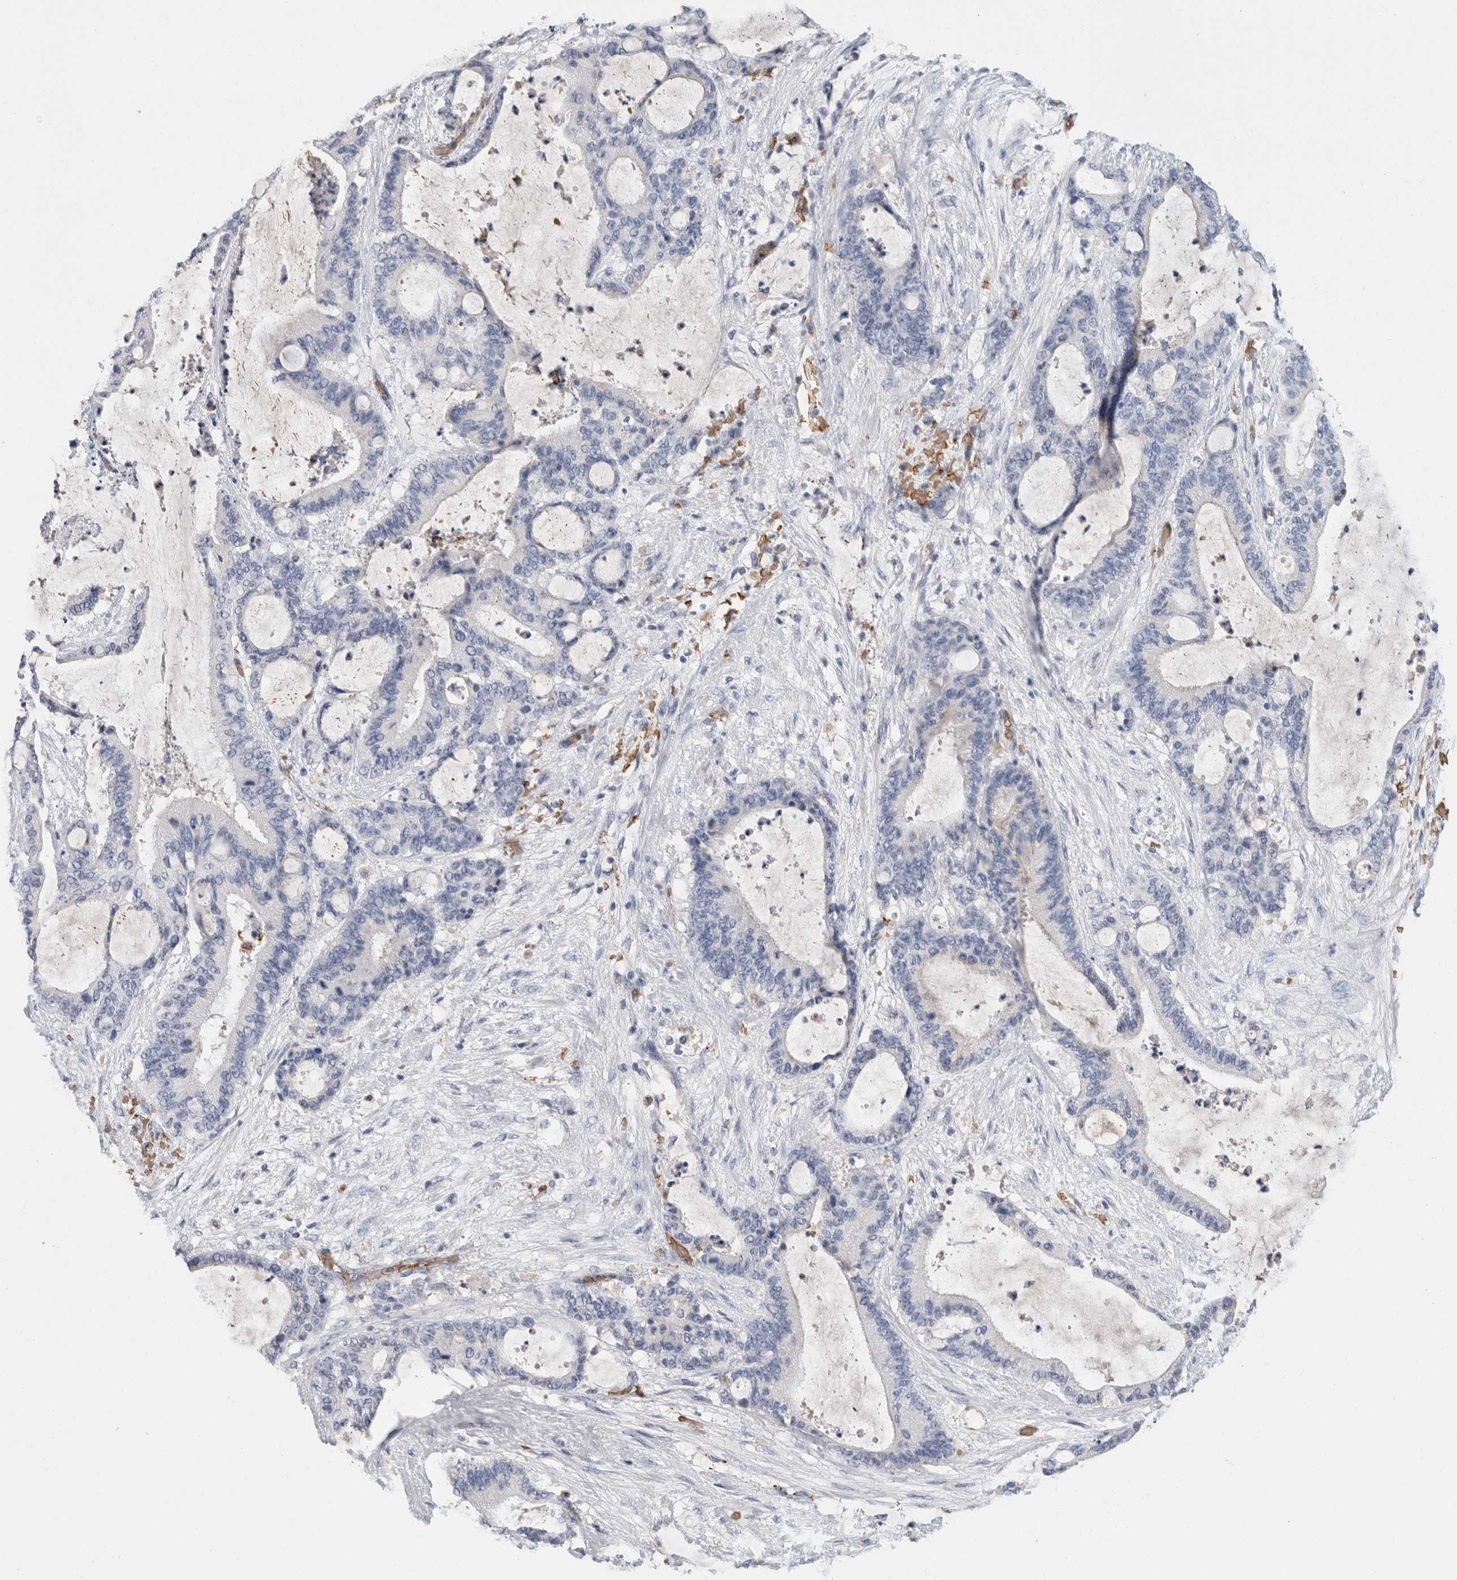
{"staining": {"intensity": "negative", "quantity": "none", "location": "none"}, "tissue": "liver cancer", "cell_type": "Tumor cells", "image_type": "cancer", "snomed": [{"axis": "morphology", "description": "Cholangiocarcinoma"}, {"axis": "topography", "description": "Liver"}], "caption": "An image of human liver cholangiocarcinoma is negative for staining in tumor cells.", "gene": "CA1", "patient": {"sex": "female", "age": 73}}